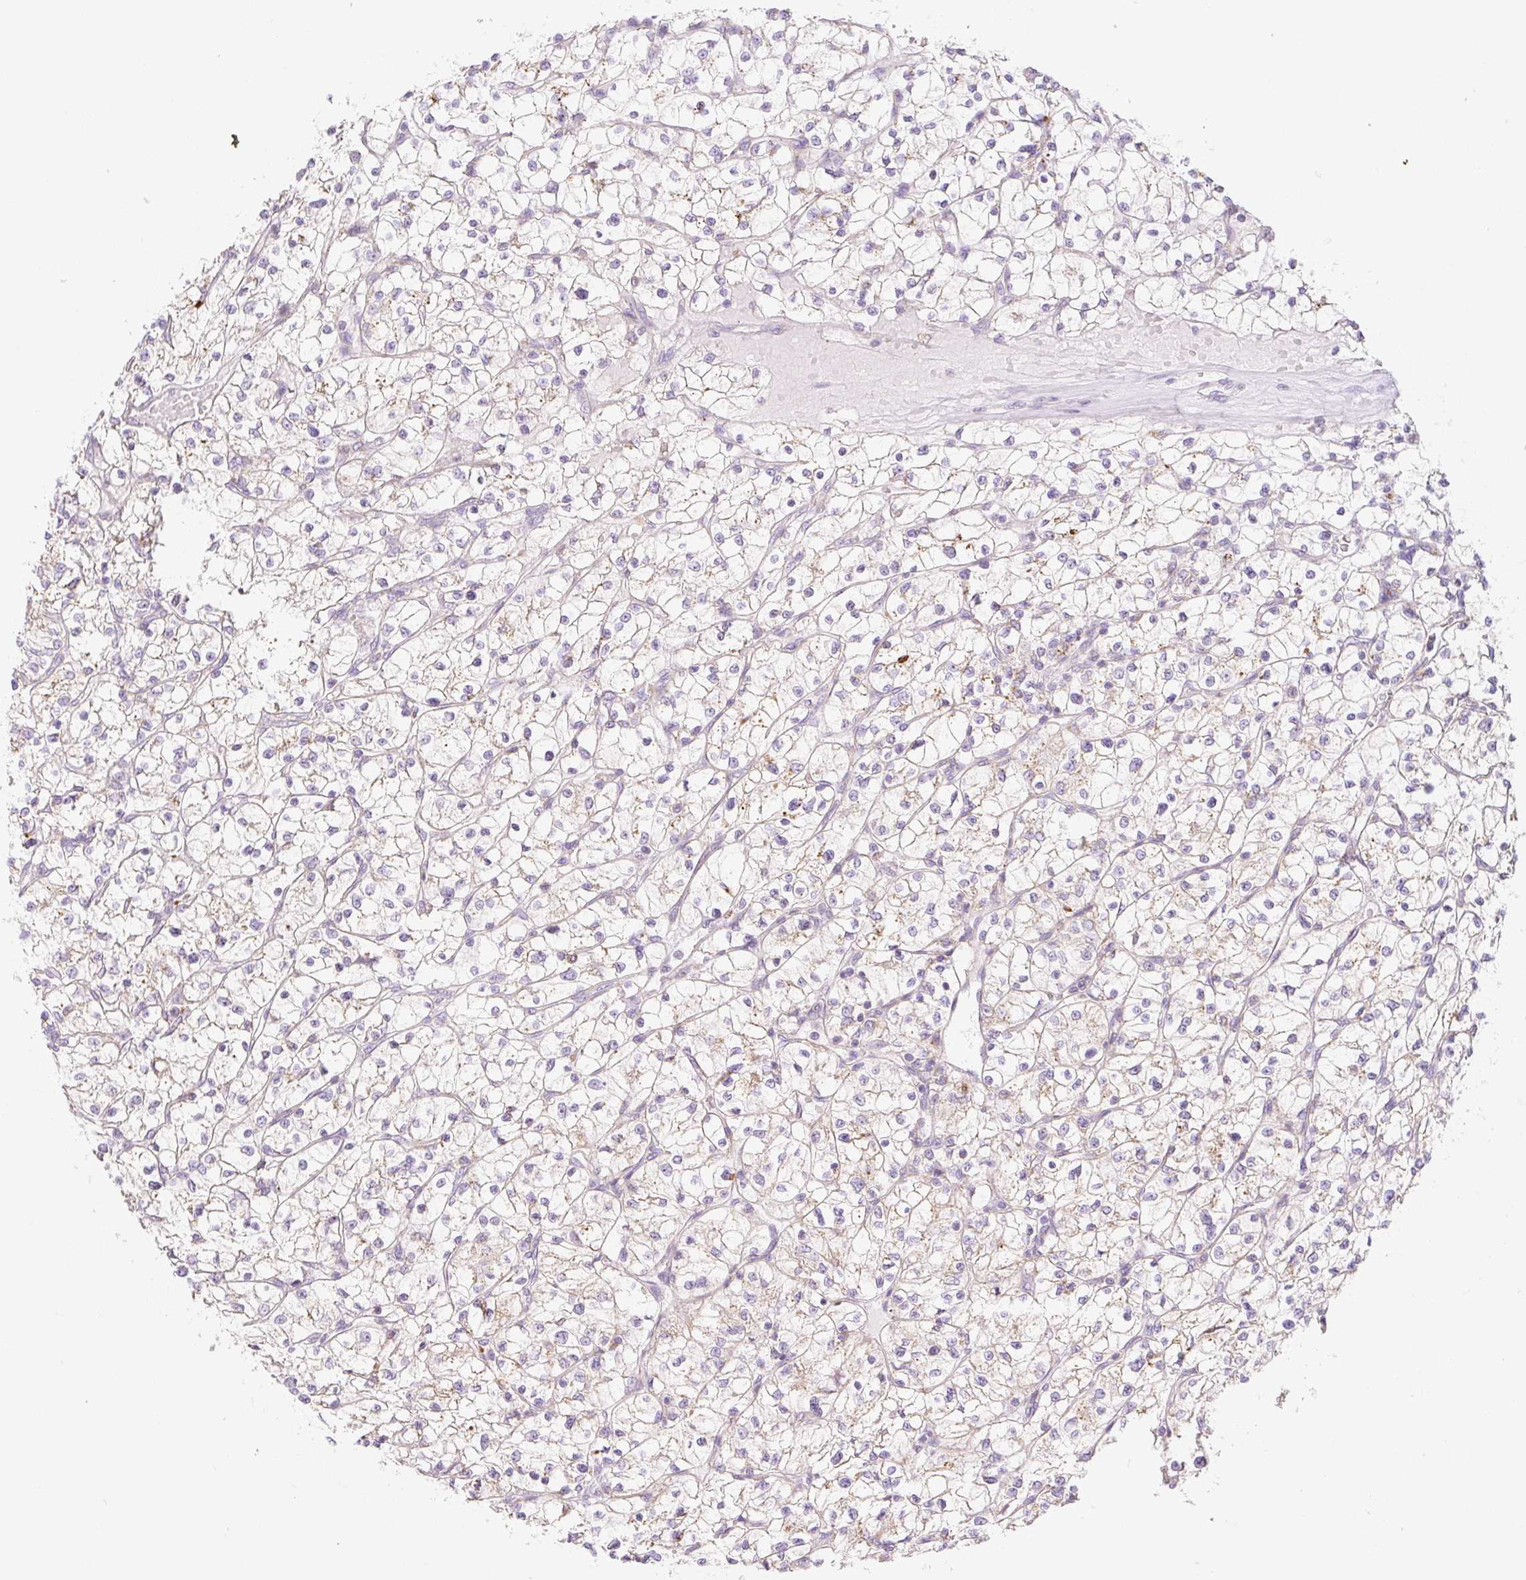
{"staining": {"intensity": "weak", "quantity": "25%-75%", "location": "cytoplasmic/membranous"}, "tissue": "renal cancer", "cell_type": "Tumor cells", "image_type": "cancer", "snomed": [{"axis": "morphology", "description": "Adenocarcinoma, NOS"}, {"axis": "topography", "description": "Kidney"}], "caption": "A histopathology image of human renal adenocarcinoma stained for a protein demonstrates weak cytoplasmic/membranous brown staining in tumor cells.", "gene": "CLEC3A", "patient": {"sex": "female", "age": 64}}